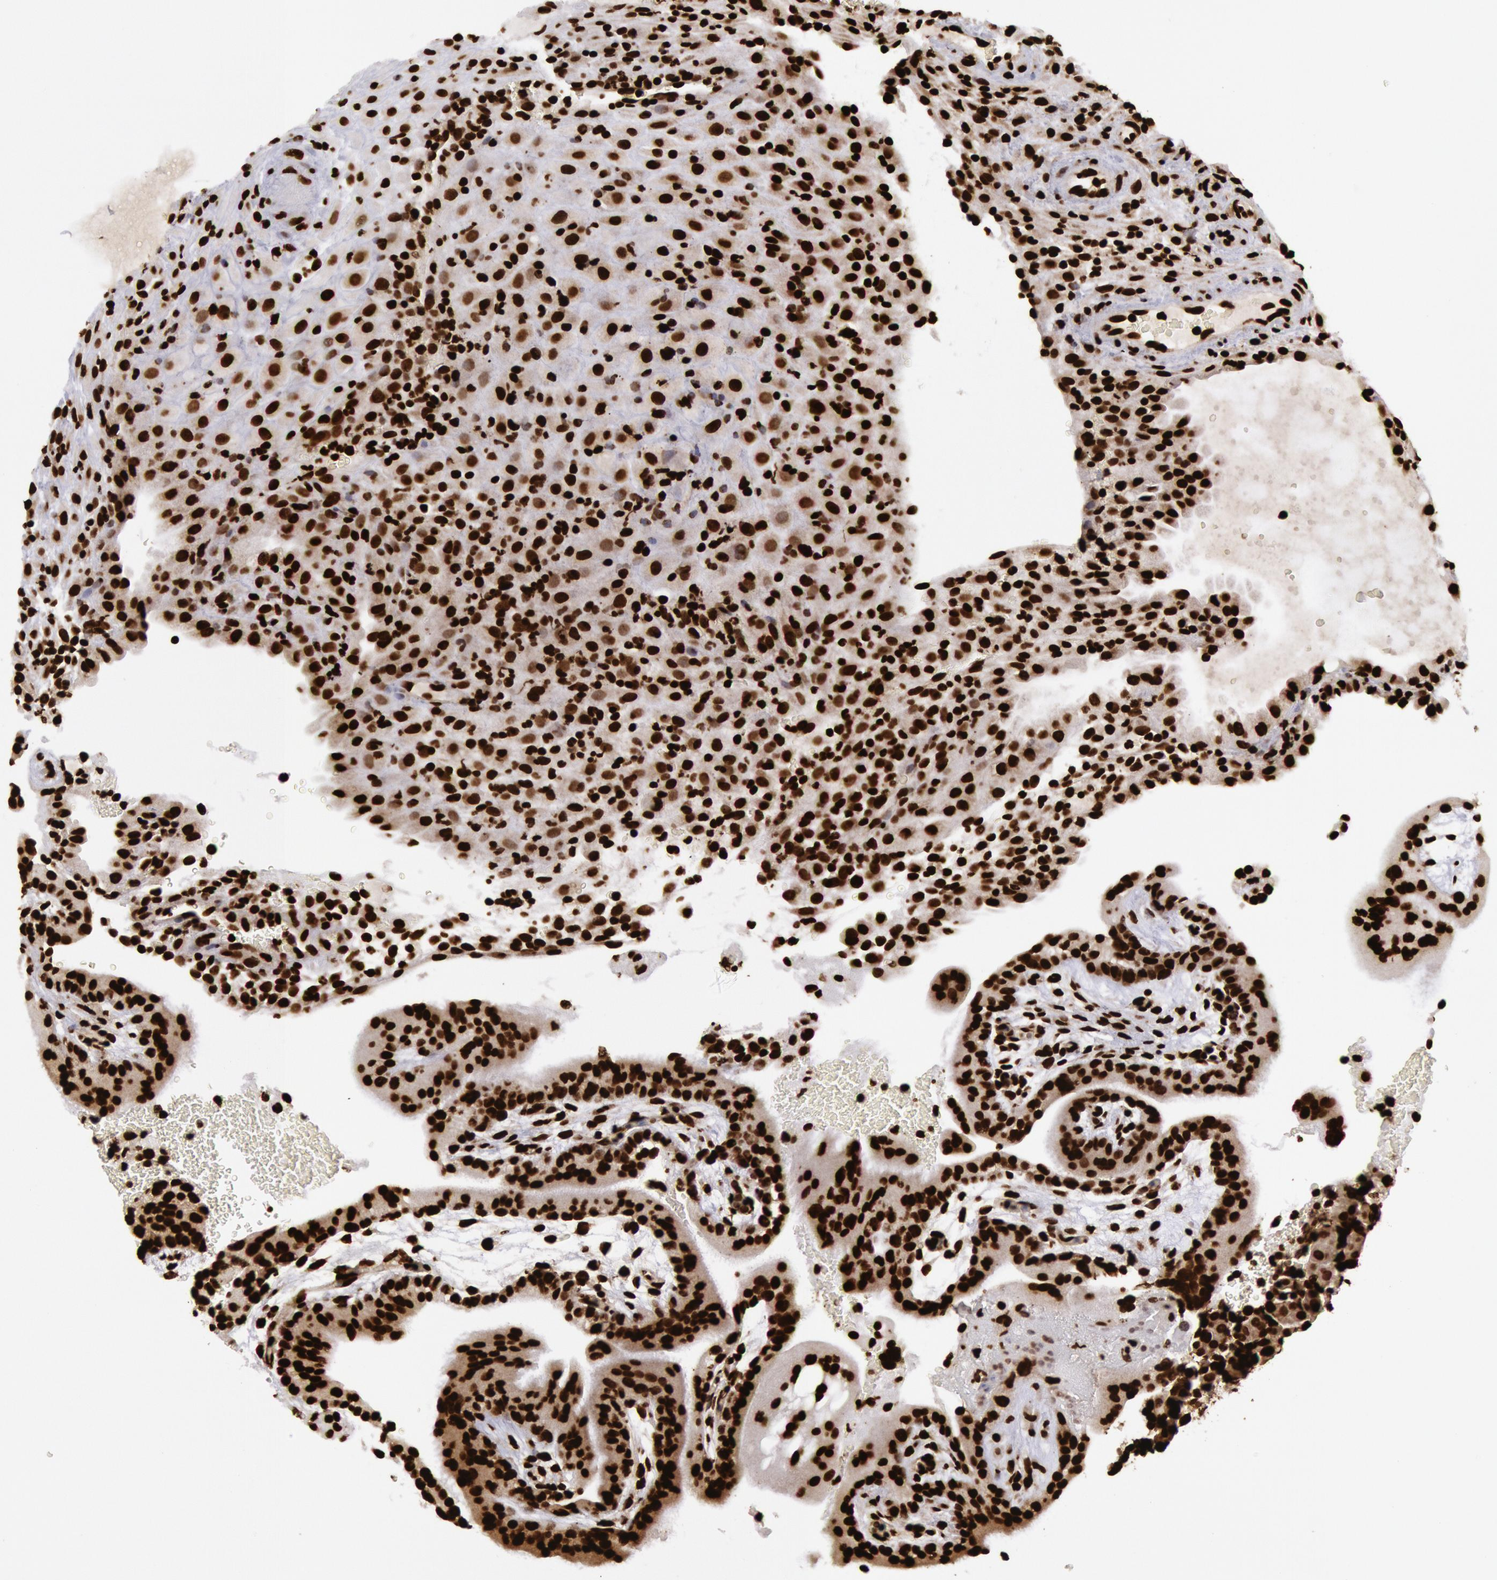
{"staining": {"intensity": "strong", "quantity": ">75%", "location": "nuclear"}, "tissue": "placenta", "cell_type": "Decidual cells", "image_type": "normal", "snomed": [{"axis": "morphology", "description": "Normal tissue, NOS"}, {"axis": "topography", "description": "Placenta"}], "caption": "Immunohistochemical staining of benign human placenta demonstrates high levels of strong nuclear positivity in approximately >75% of decidual cells.", "gene": "H3", "patient": {"sex": "female", "age": 19}}